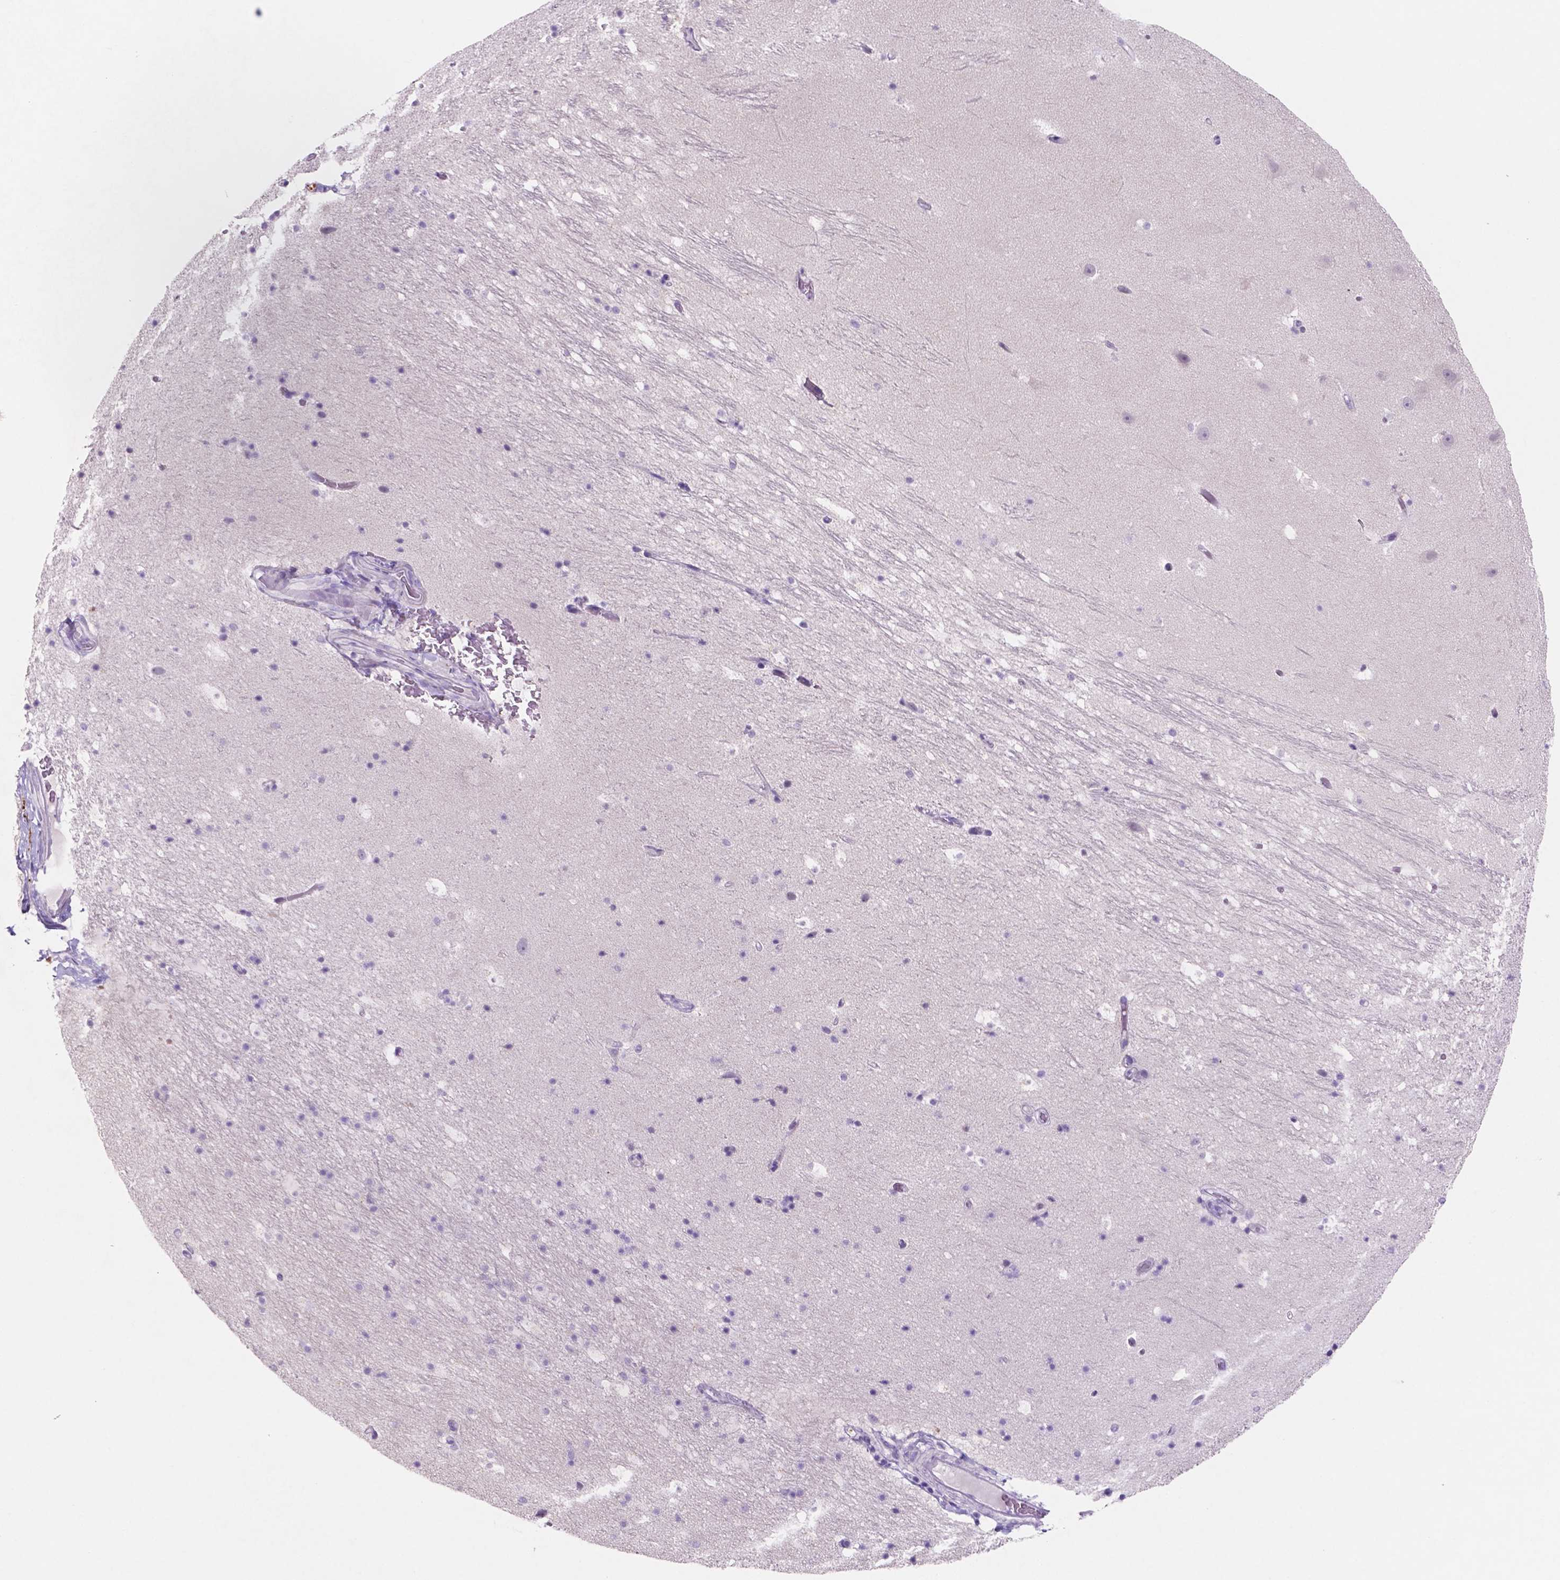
{"staining": {"intensity": "negative", "quantity": "none", "location": "none"}, "tissue": "hippocampus", "cell_type": "Glial cells", "image_type": "normal", "snomed": [{"axis": "morphology", "description": "Normal tissue, NOS"}, {"axis": "topography", "description": "Hippocampus"}], "caption": "The IHC image has no significant expression in glial cells of hippocampus.", "gene": "EBLN2", "patient": {"sex": "male", "age": 26}}